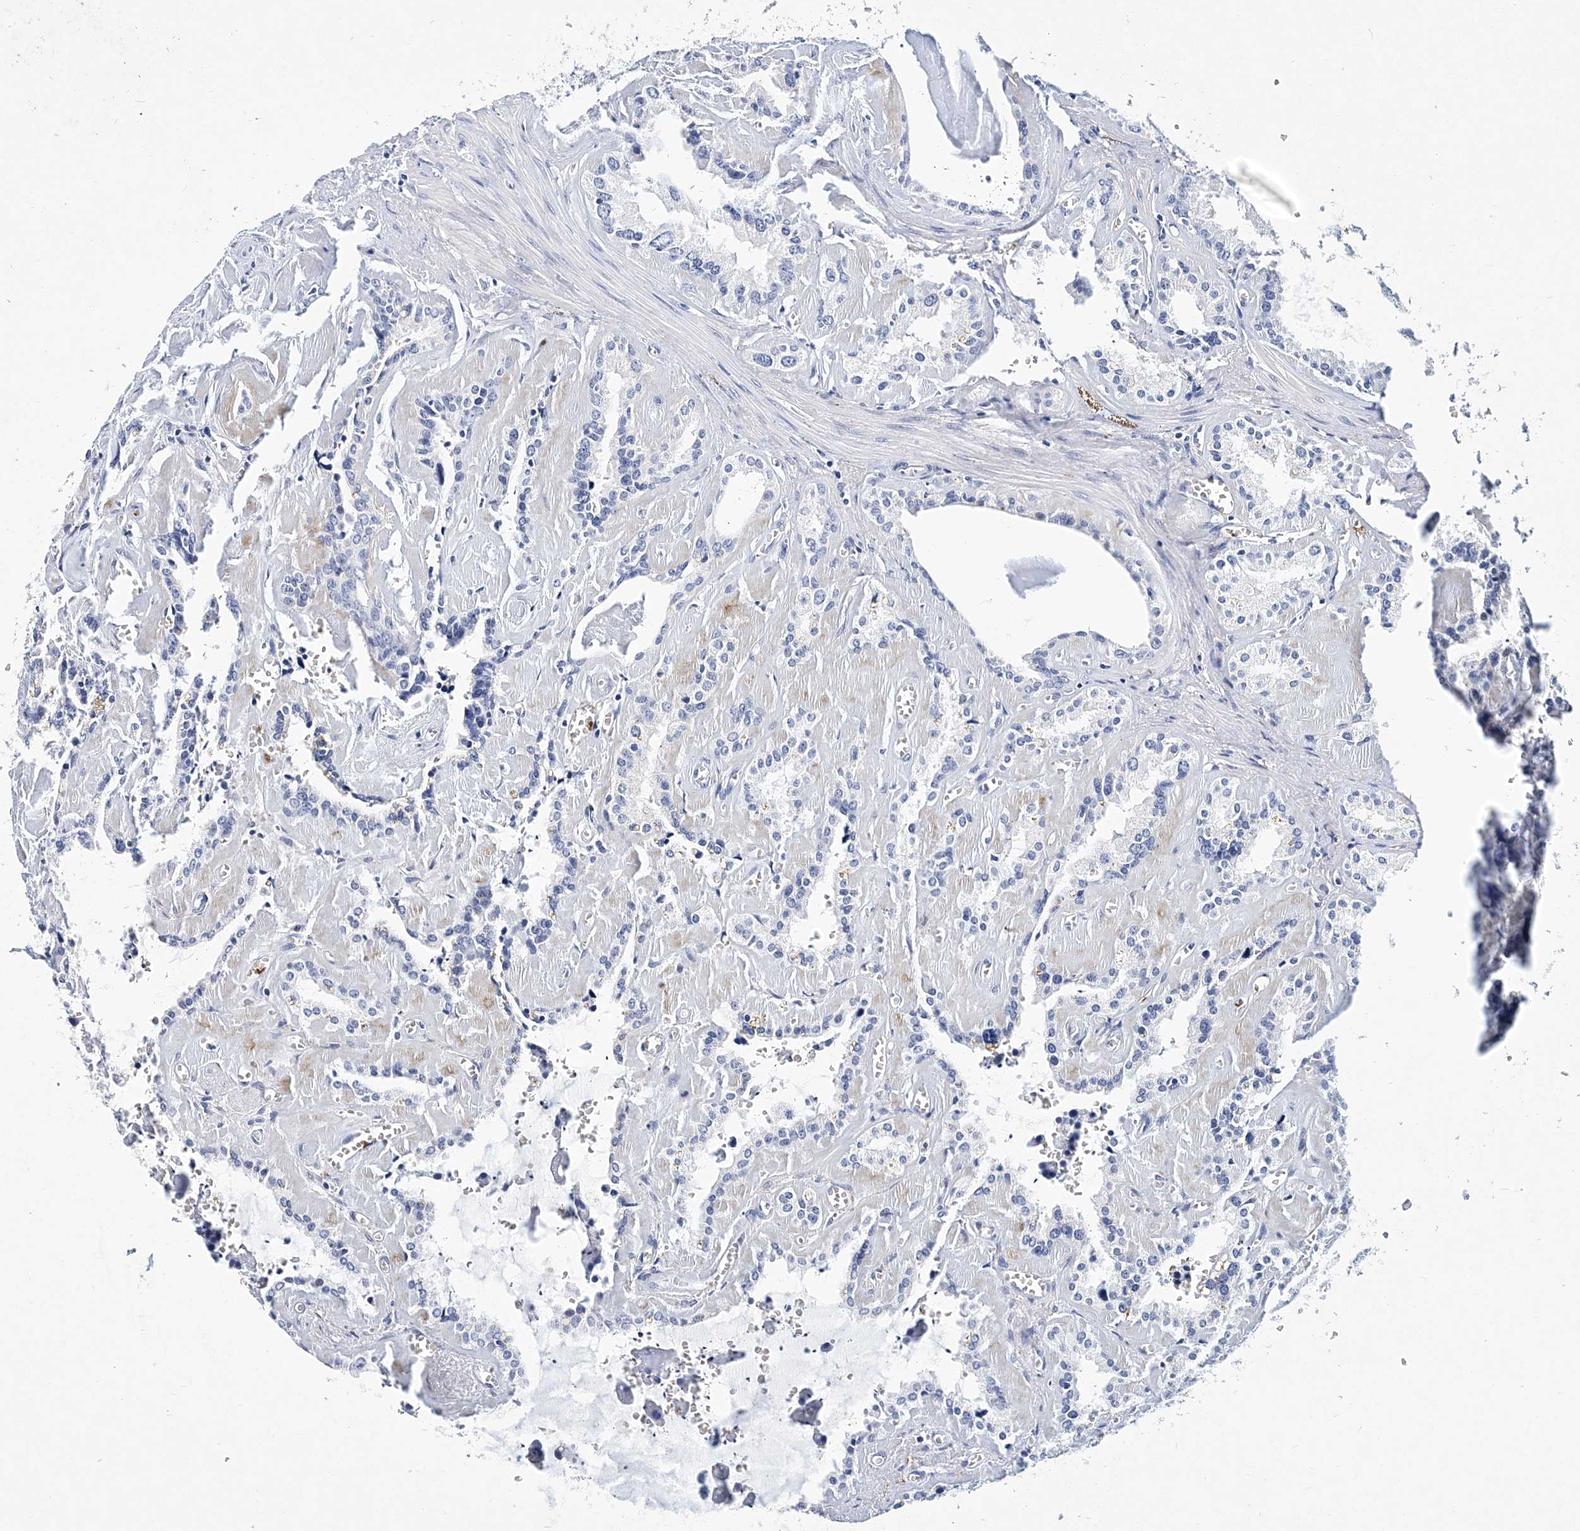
{"staining": {"intensity": "negative", "quantity": "none", "location": "none"}, "tissue": "seminal vesicle", "cell_type": "Glandular cells", "image_type": "normal", "snomed": [{"axis": "morphology", "description": "Normal tissue, NOS"}, {"axis": "topography", "description": "Prostate"}, {"axis": "topography", "description": "Seminal veicle"}], "caption": "Immunohistochemical staining of normal human seminal vesicle exhibits no significant staining in glandular cells.", "gene": "ITGA2B", "patient": {"sex": "male", "age": 59}}